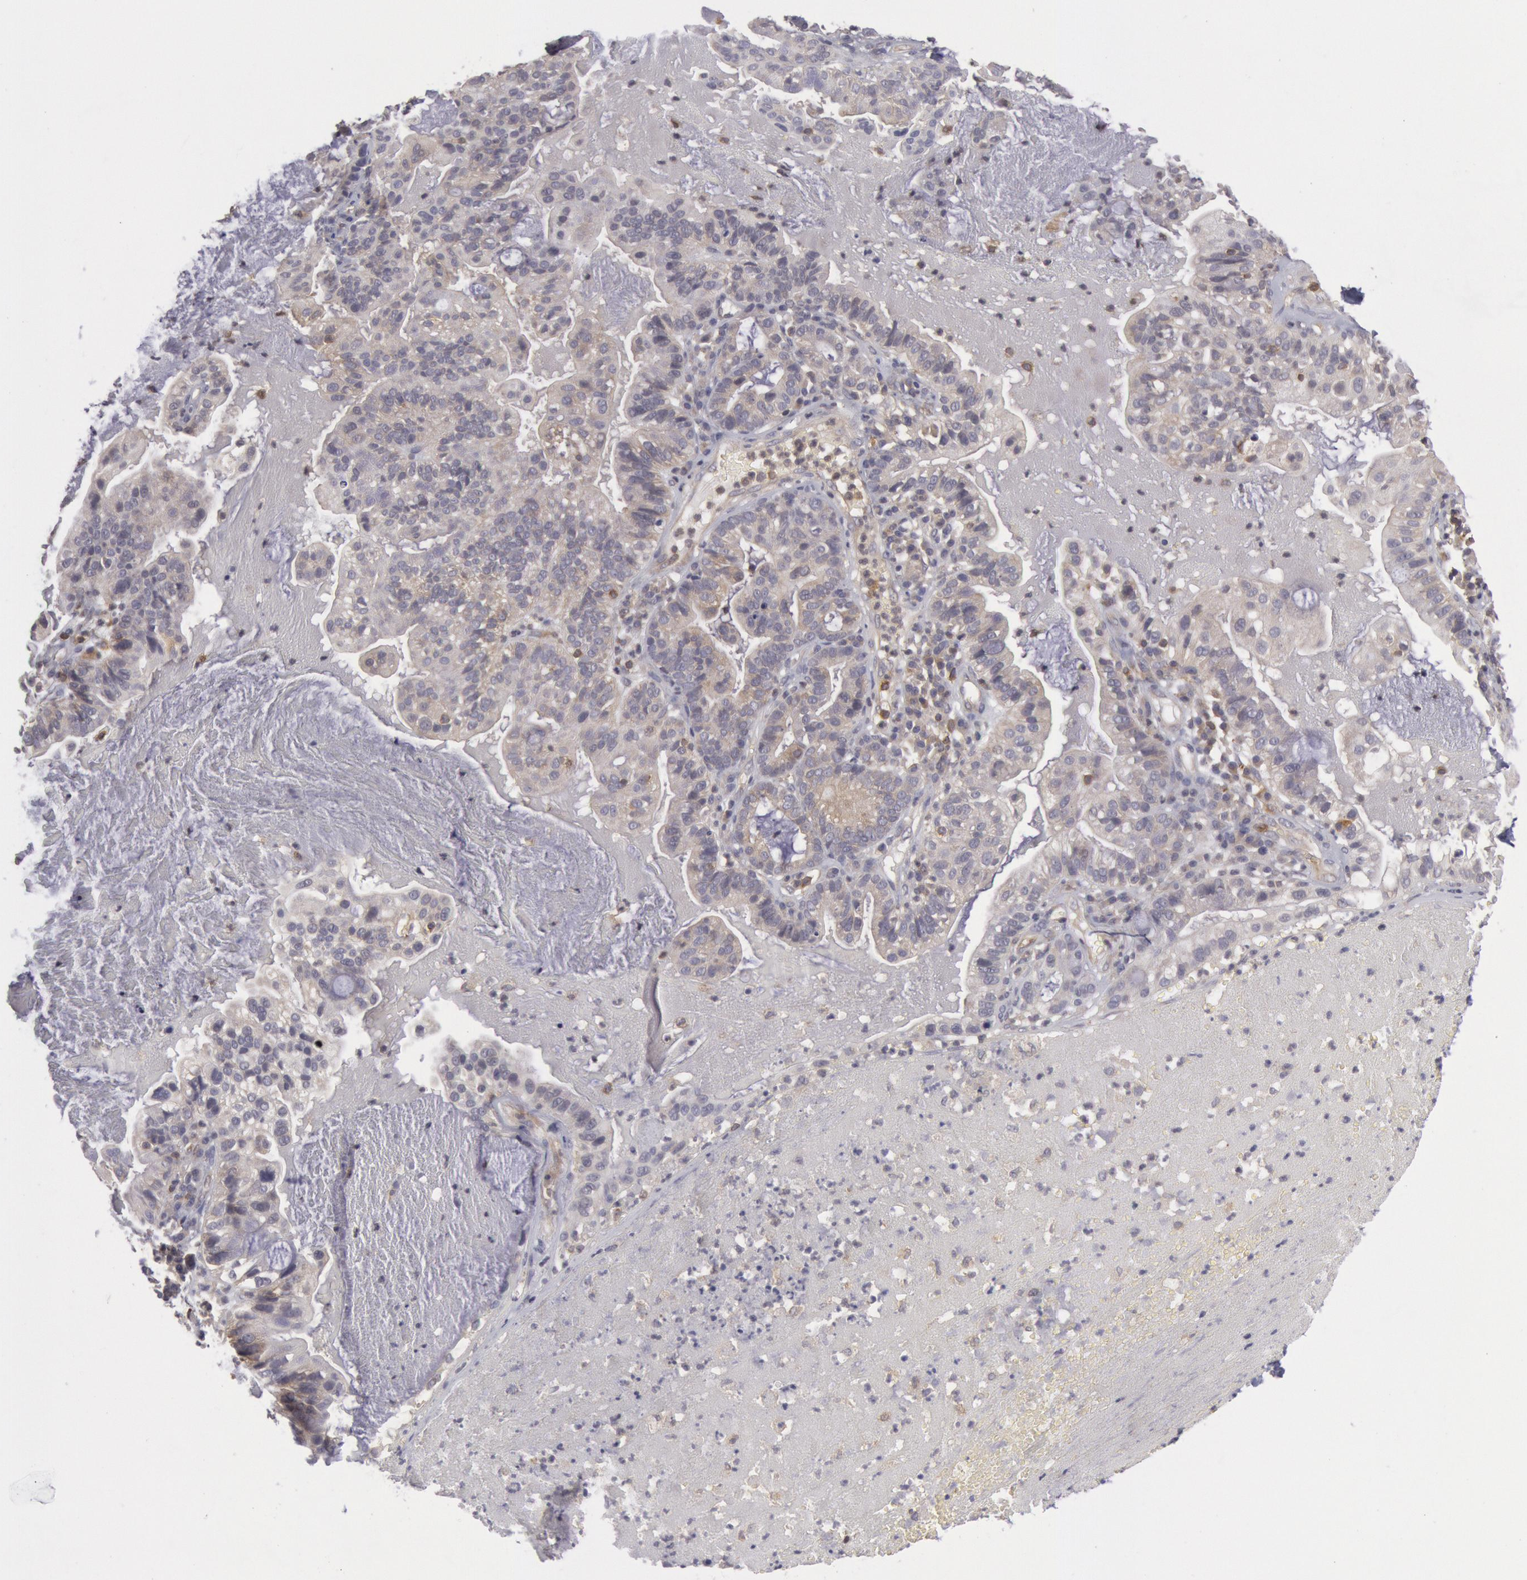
{"staining": {"intensity": "weak", "quantity": "25%-75%", "location": "cytoplasmic/membranous"}, "tissue": "cervical cancer", "cell_type": "Tumor cells", "image_type": "cancer", "snomed": [{"axis": "morphology", "description": "Adenocarcinoma, NOS"}, {"axis": "topography", "description": "Cervix"}], "caption": "This micrograph reveals IHC staining of cervical cancer, with low weak cytoplasmic/membranous staining in approximately 25%-75% of tumor cells.", "gene": "IKBKB", "patient": {"sex": "female", "age": 41}}